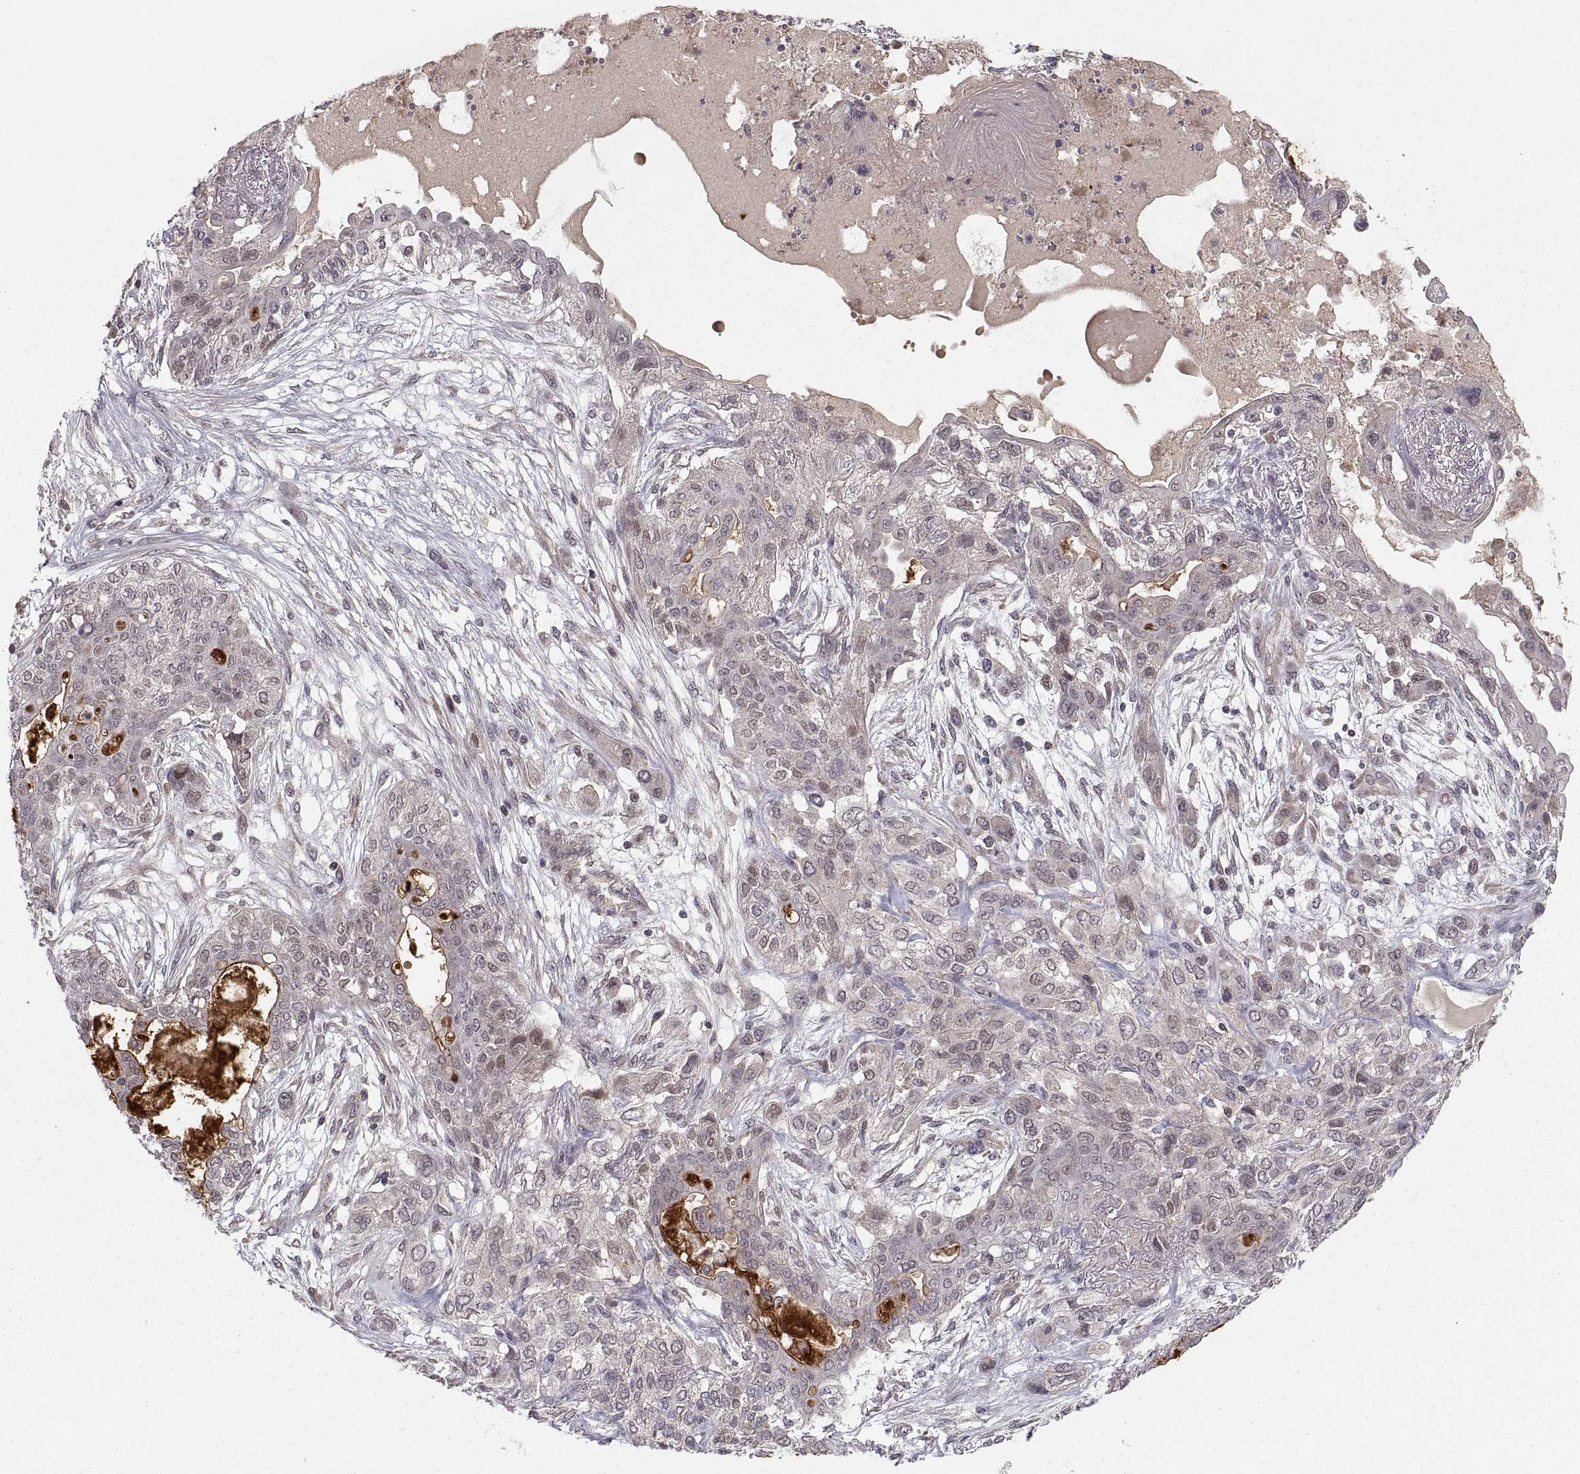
{"staining": {"intensity": "weak", "quantity": "<25%", "location": "cytoplasmic/membranous"}, "tissue": "lung cancer", "cell_type": "Tumor cells", "image_type": "cancer", "snomed": [{"axis": "morphology", "description": "Squamous cell carcinoma, NOS"}, {"axis": "topography", "description": "Lung"}], "caption": "Photomicrograph shows no protein positivity in tumor cells of lung cancer tissue.", "gene": "ABL2", "patient": {"sex": "female", "age": 70}}